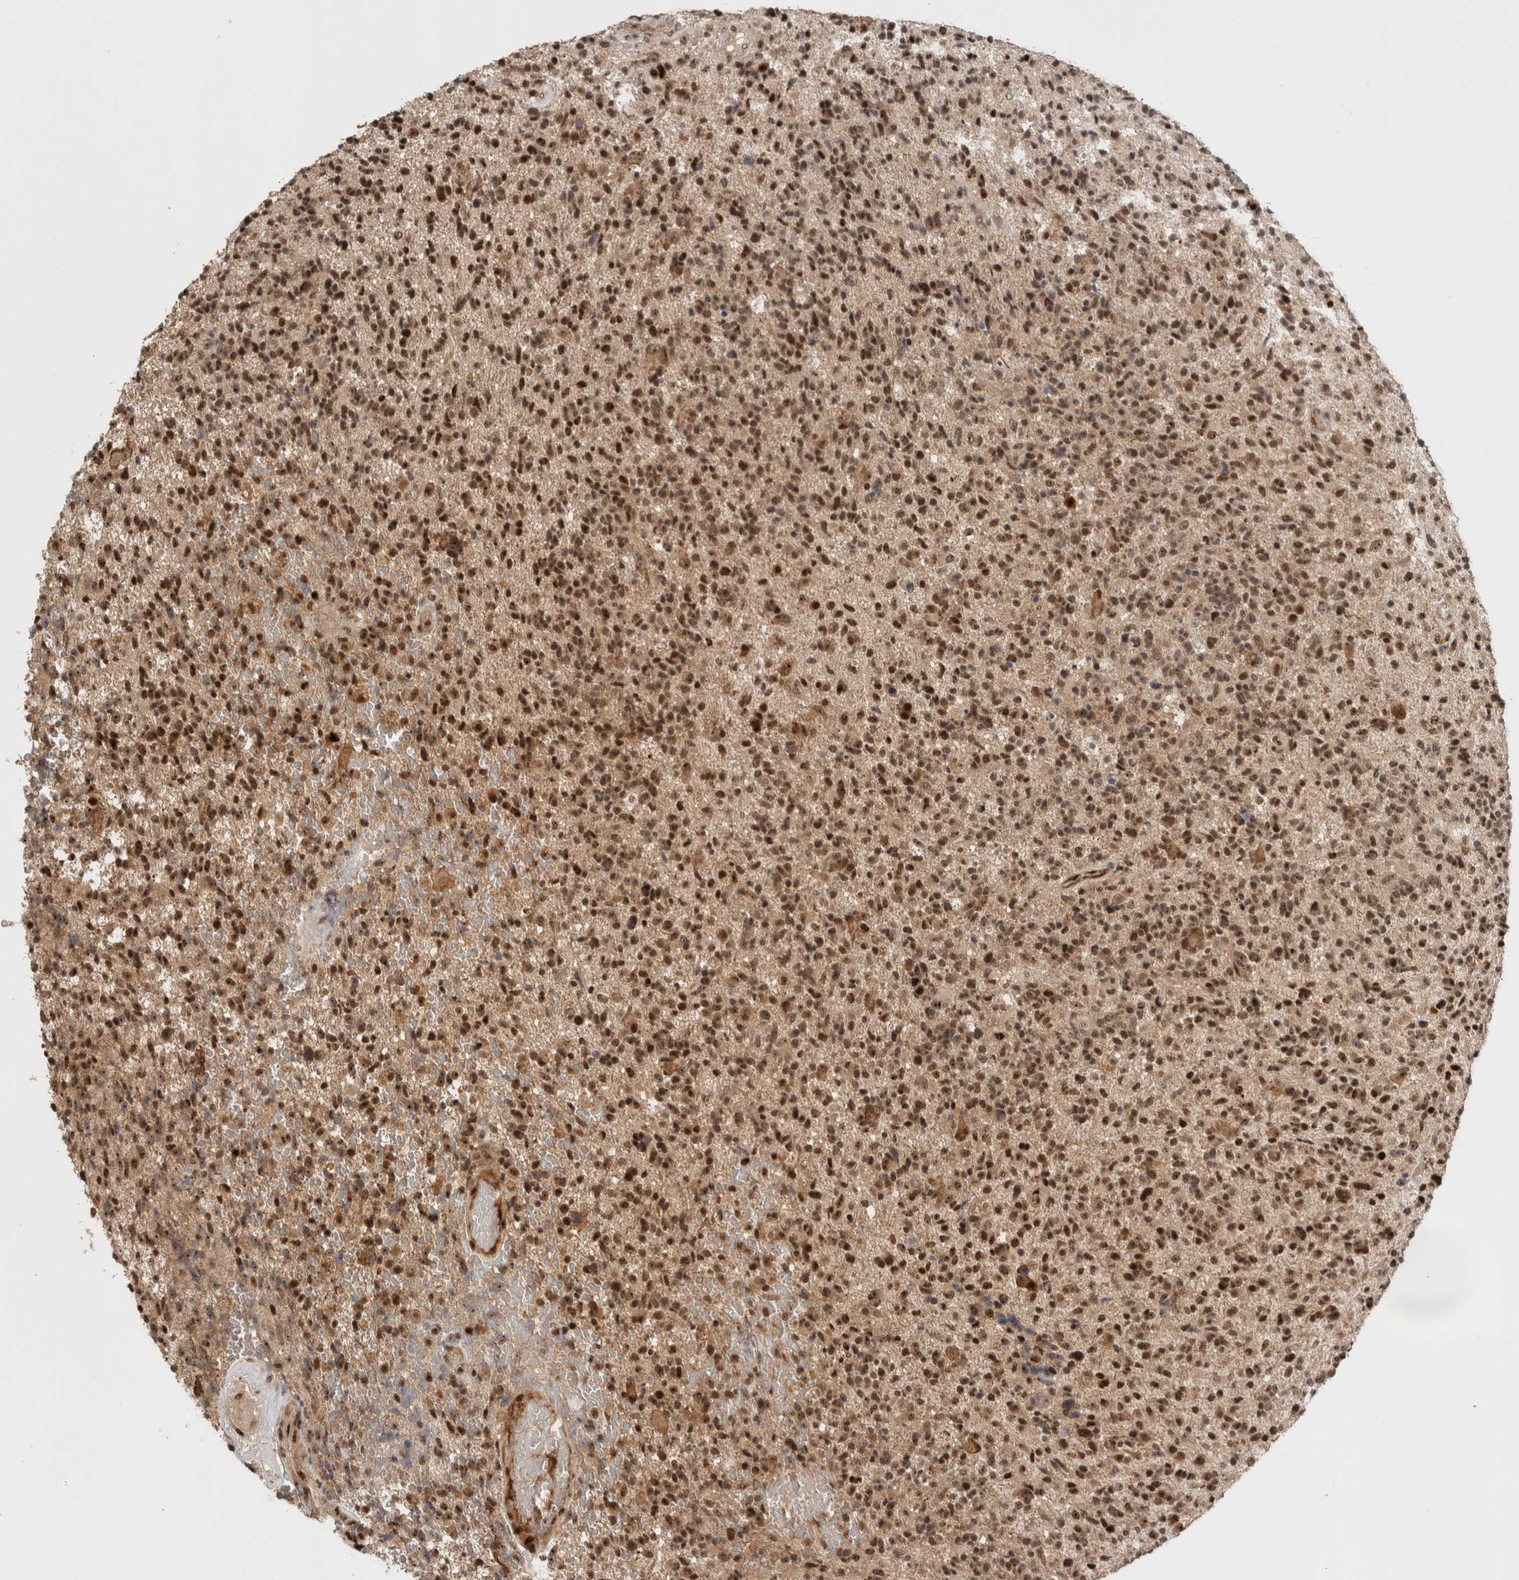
{"staining": {"intensity": "moderate", "quantity": ">75%", "location": "nuclear"}, "tissue": "glioma", "cell_type": "Tumor cells", "image_type": "cancer", "snomed": [{"axis": "morphology", "description": "Glioma, malignant, High grade"}, {"axis": "topography", "description": "Brain"}], "caption": "Glioma stained with immunohistochemistry (IHC) demonstrates moderate nuclear positivity in approximately >75% of tumor cells.", "gene": "MPHOSPH6", "patient": {"sex": "male", "age": 72}}